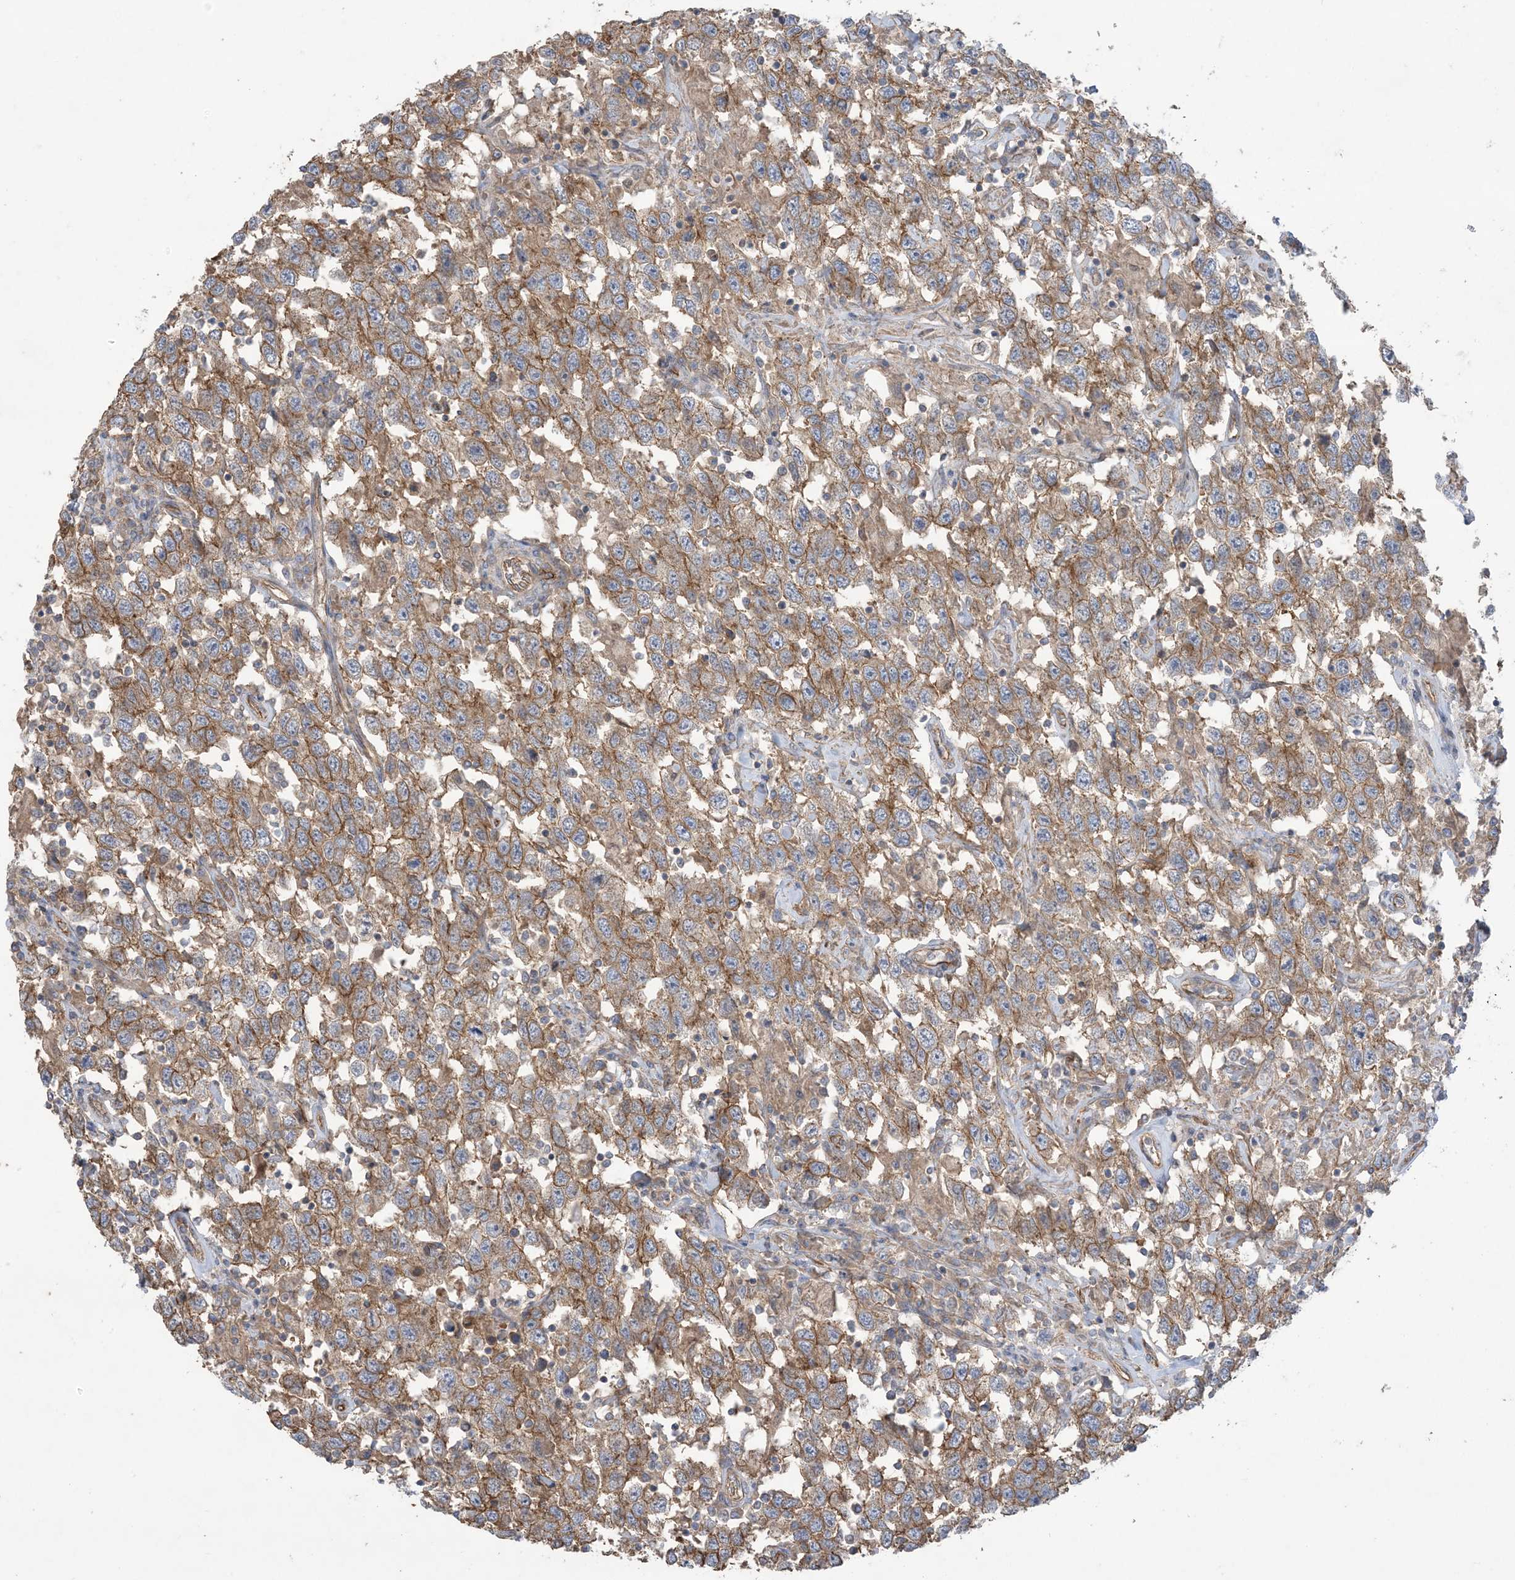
{"staining": {"intensity": "moderate", "quantity": ">75%", "location": "cytoplasmic/membranous"}, "tissue": "testis cancer", "cell_type": "Tumor cells", "image_type": "cancer", "snomed": [{"axis": "morphology", "description": "Seminoma, NOS"}, {"axis": "topography", "description": "Testis"}], "caption": "This is an image of immunohistochemistry (IHC) staining of testis cancer (seminoma), which shows moderate expression in the cytoplasmic/membranous of tumor cells.", "gene": "CCNY", "patient": {"sex": "male", "age": 41}}